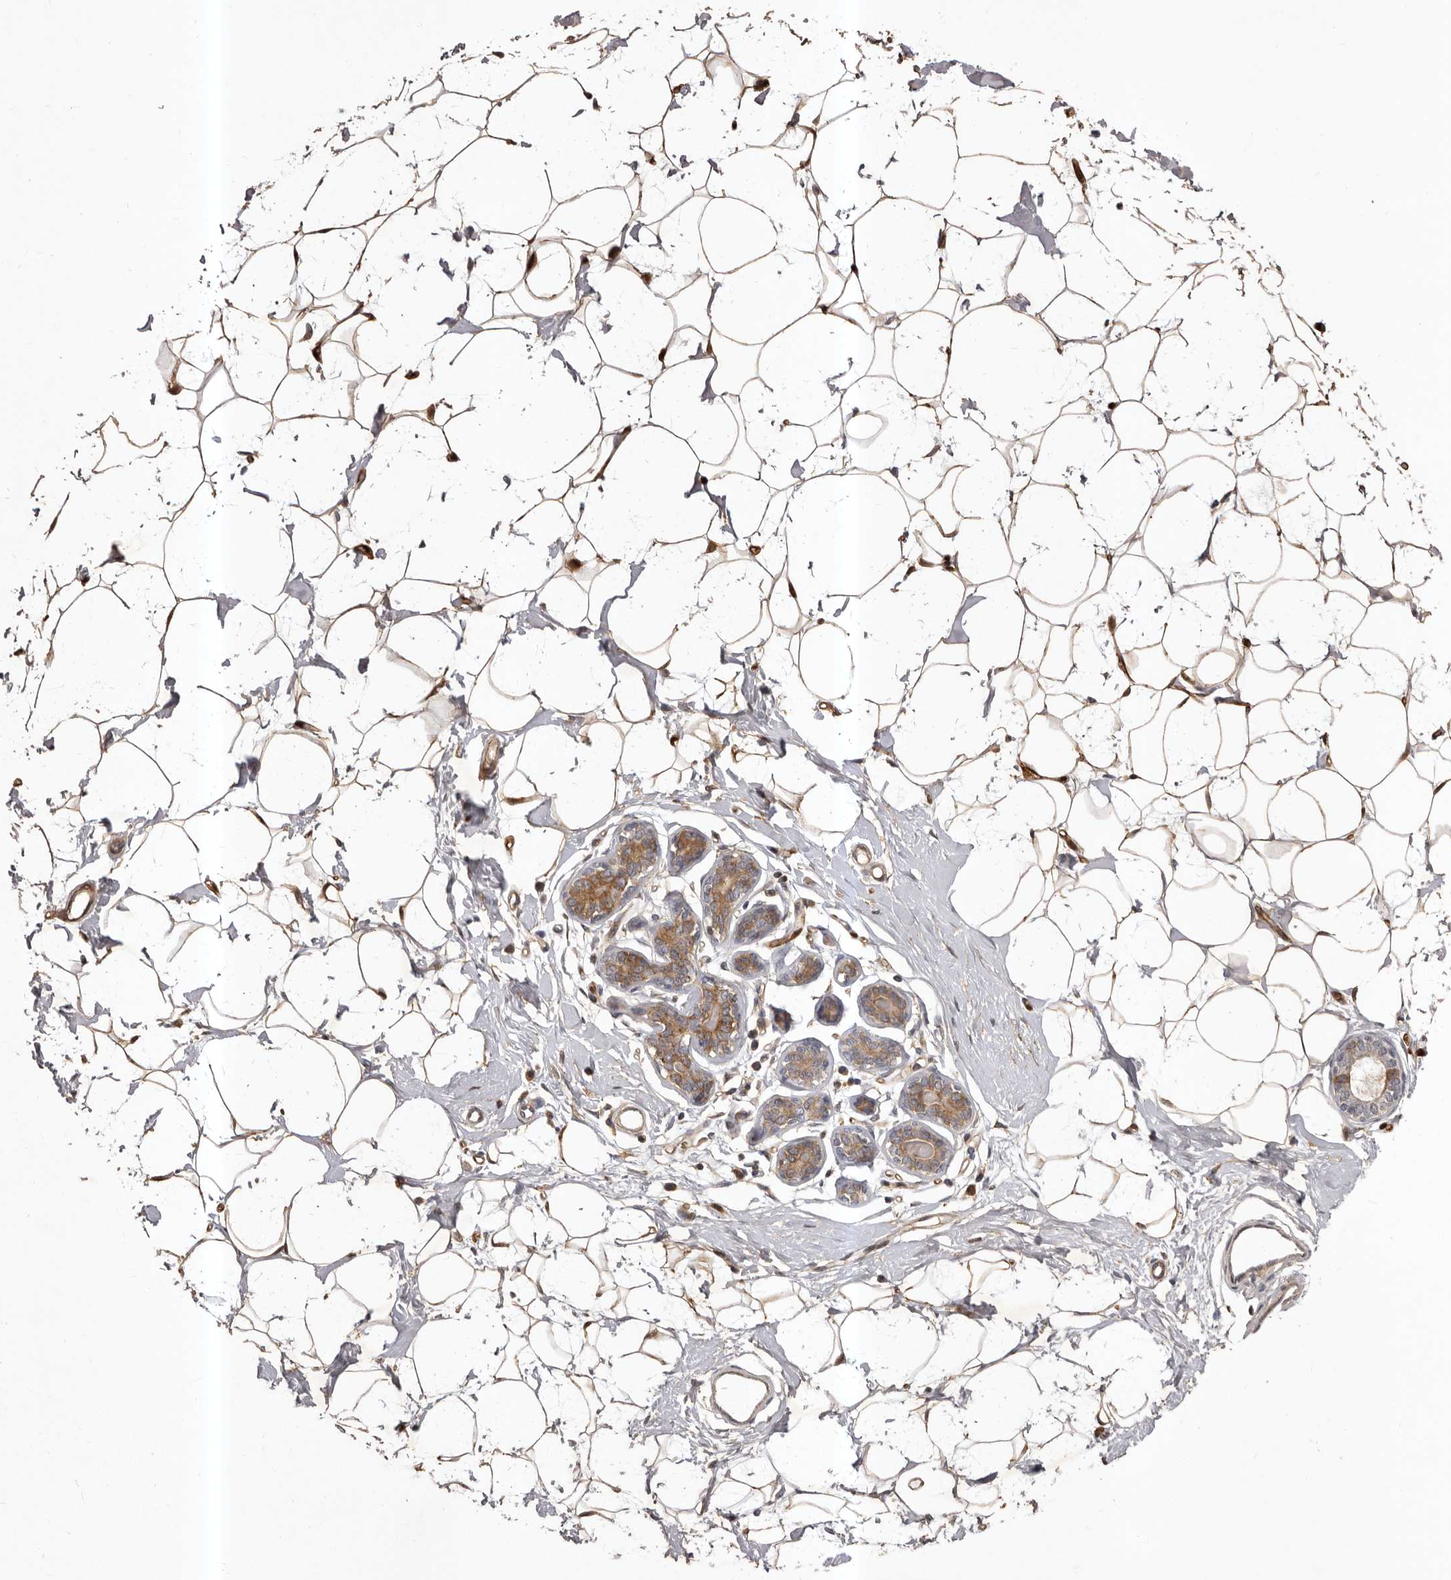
{"staining": {"intensity": "moderate", "quantity": ">75%", "location": "cytoplasmic/membranous"}, "tissue": "adipose tissue", "cell_type": "Adipocytes", "image_type": "normal", "snomed": [{"axis": "morphology", "description": "Normal tissue, NOS"}, {"axis": "topography", "description": "Breast"}], "caption": "Immunohistochemistry image of unremarkable adipose tissue stained for a protein (brown), which reveals medium levels of moderate cytoplasmic/membranous staining in approximately >75% of adipocytes.", "gene": "GLIPR2", "patient": {"sex": "female", "age": 23}}